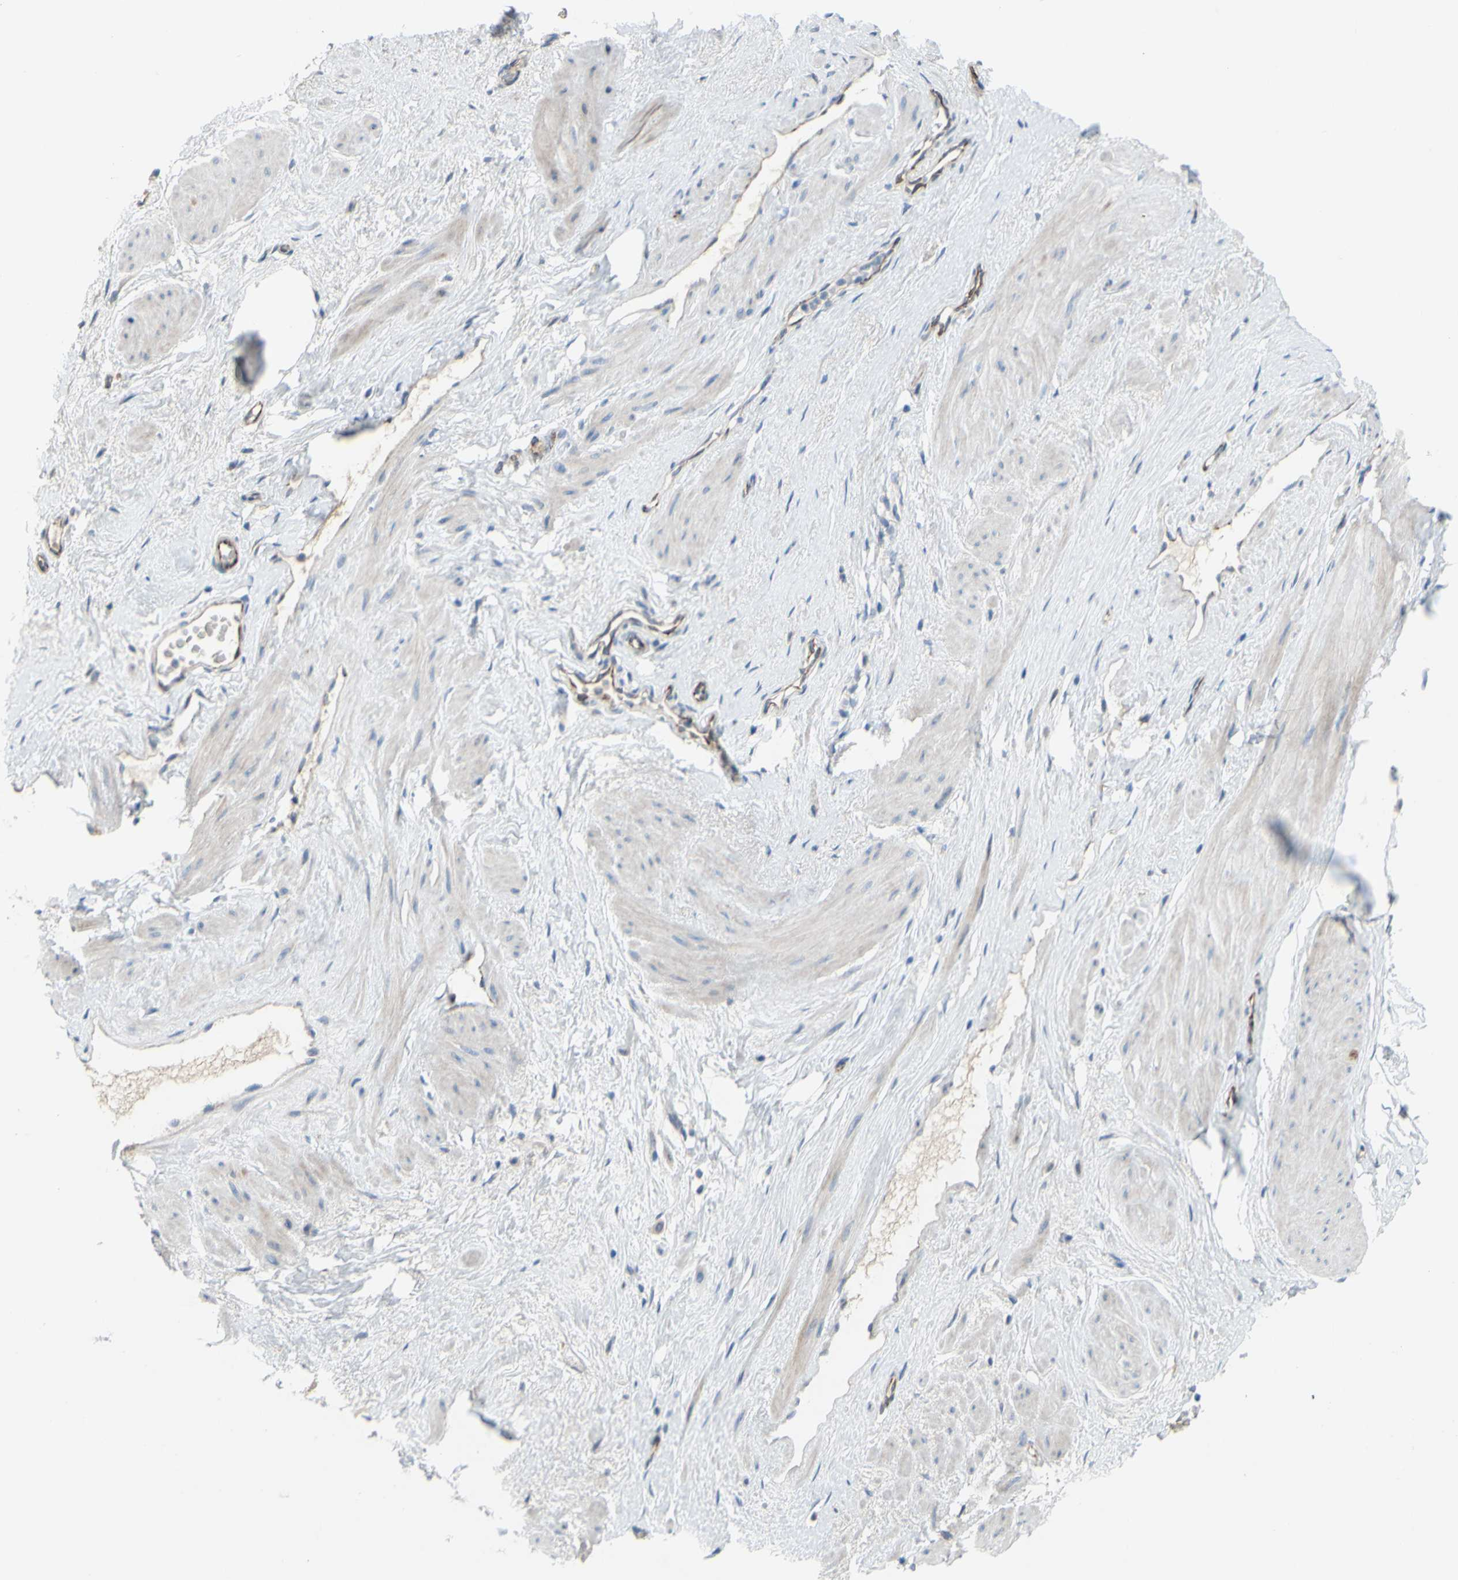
{"staining": {"intensity": "weak", "quantity": ">75%", "location": "cytoplasmic/membranous"}, "tissue": "adipose tissue", "cell_type": "Adipocytes", "image_type": "normal", "snomed": [{"axis": "morphology", "description": "Normal tissue, NOS"}, {"axis": "topography", "description": "Soft tissue"}, {"axis": "topography", "description": "Vascular tissue"}], "caption": "The photomicrograph displays staining of normal adipose tissue, revealing weak cytoplasmic/membranous protein expression (brown color) within adipocytes.", "gene": "CDCP1", "patient": {"sex": "female", "age": 35}}